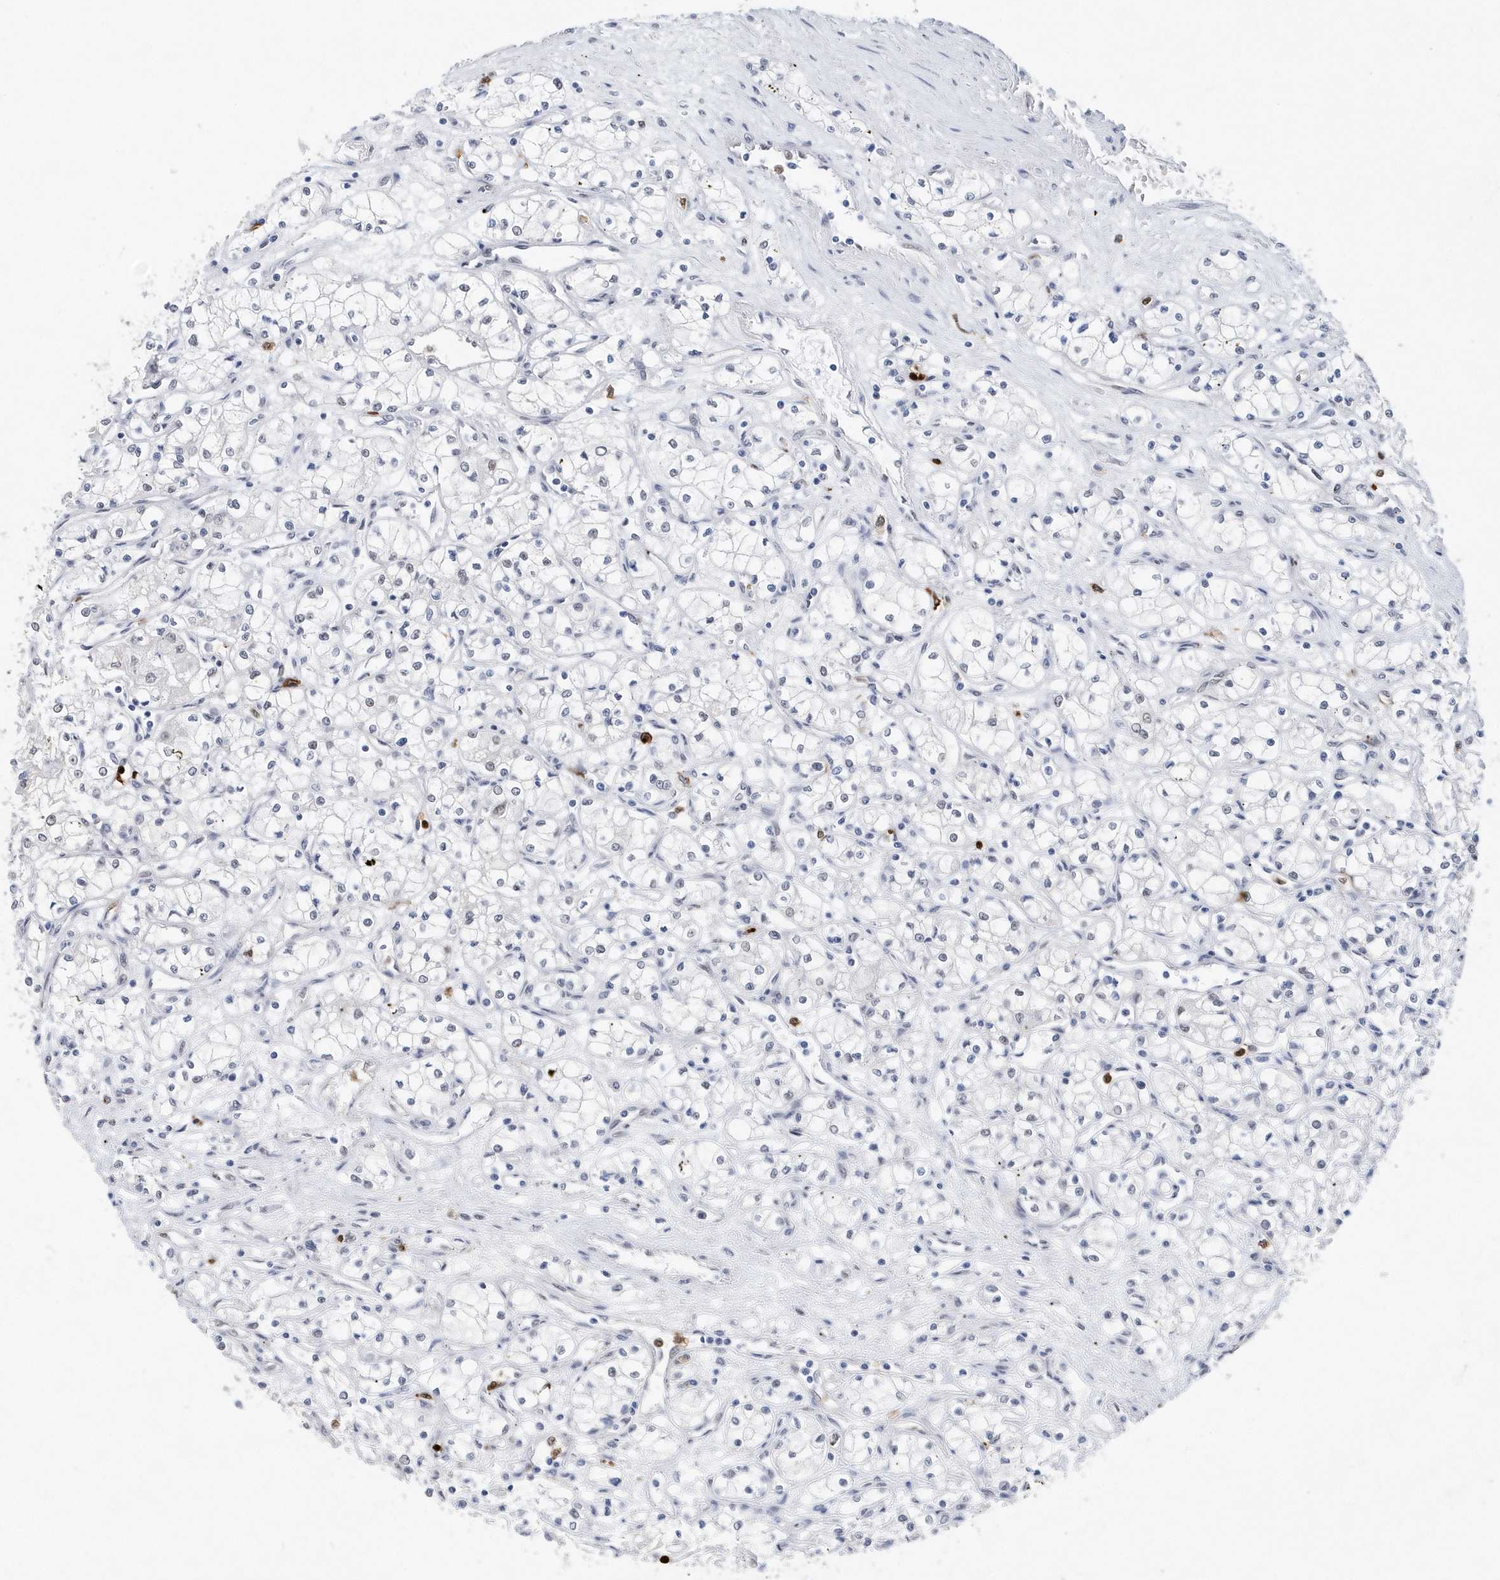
{"staining": {"intensity": "negative", "quantity": "none", "location": "none"}, "tissue": "renal cancer", "cell_type": "Tumor cells", "image_type": "cancer", "snomed": [{"axis": "morphology", "description": "Adenocarcinoma, NOS"}, {"axis": "topography", "description": "Kidney"}], "caption": "DAB immunohistochemical staining of renal adenocarcinoma exhibits no significant staining in tumor cells.", "gene": "RPP30", "patient": {"sex": "male", "age": 59}}